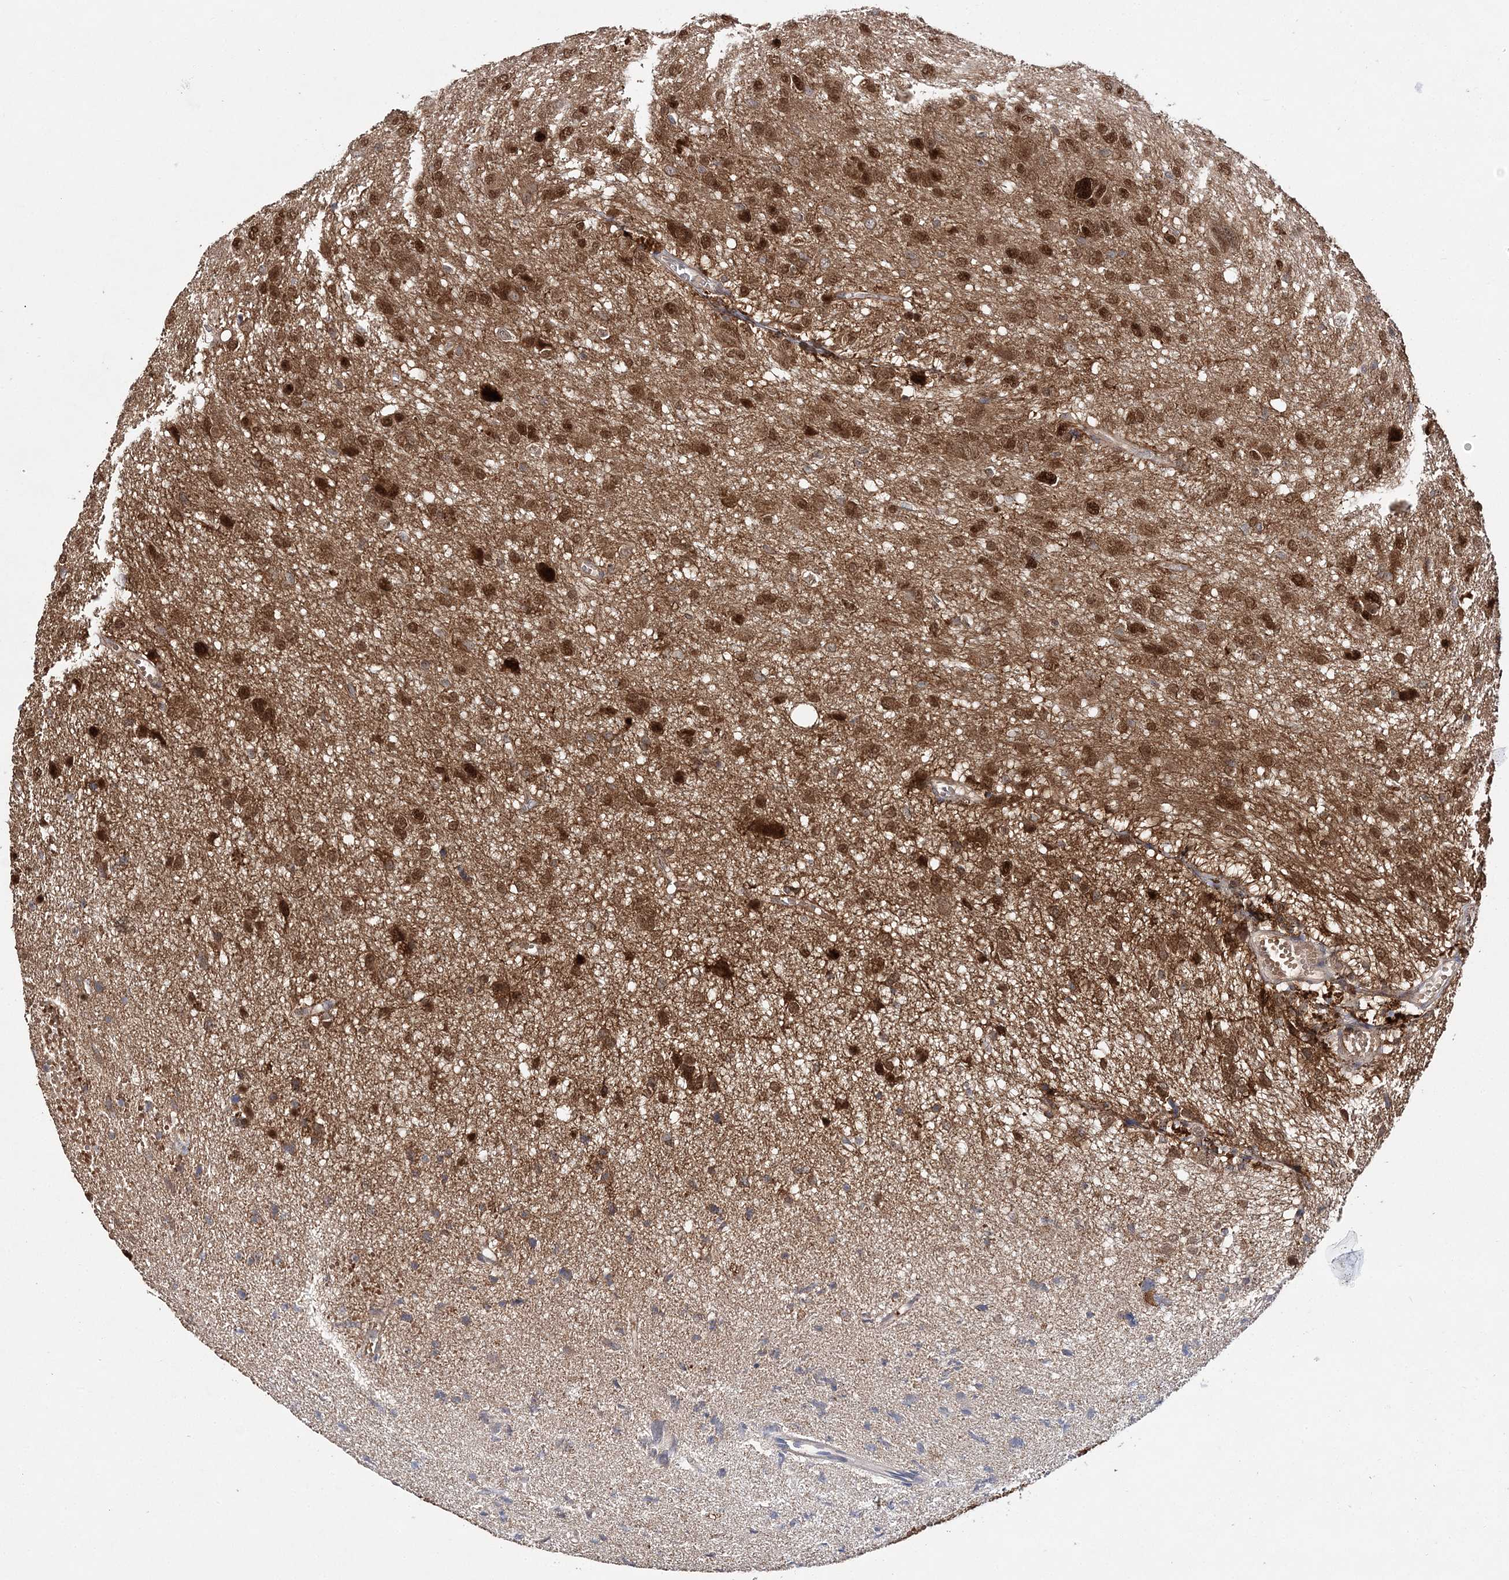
{"staining": {"intensity": "strong", "quantity": ">75%", "location": "cytoplasmic/membranous,nuclear"}, "tissue": "glioma", "cell_type": "Tumor cells", "image_type": "cancer", "snomed": [{"axis": "morphology", "description": "Glioma, malignant, High grade"}, {"axis": "topography", "description": "Brain"}], "caption": "Strong cytoplasmic/membranous and nuclear protein staining is appreciated in about >75% of tumor cells in malignant glioma (high-grade).", "gene": "NIF3L1", "patient": {"sex": "female", "age": 59}}